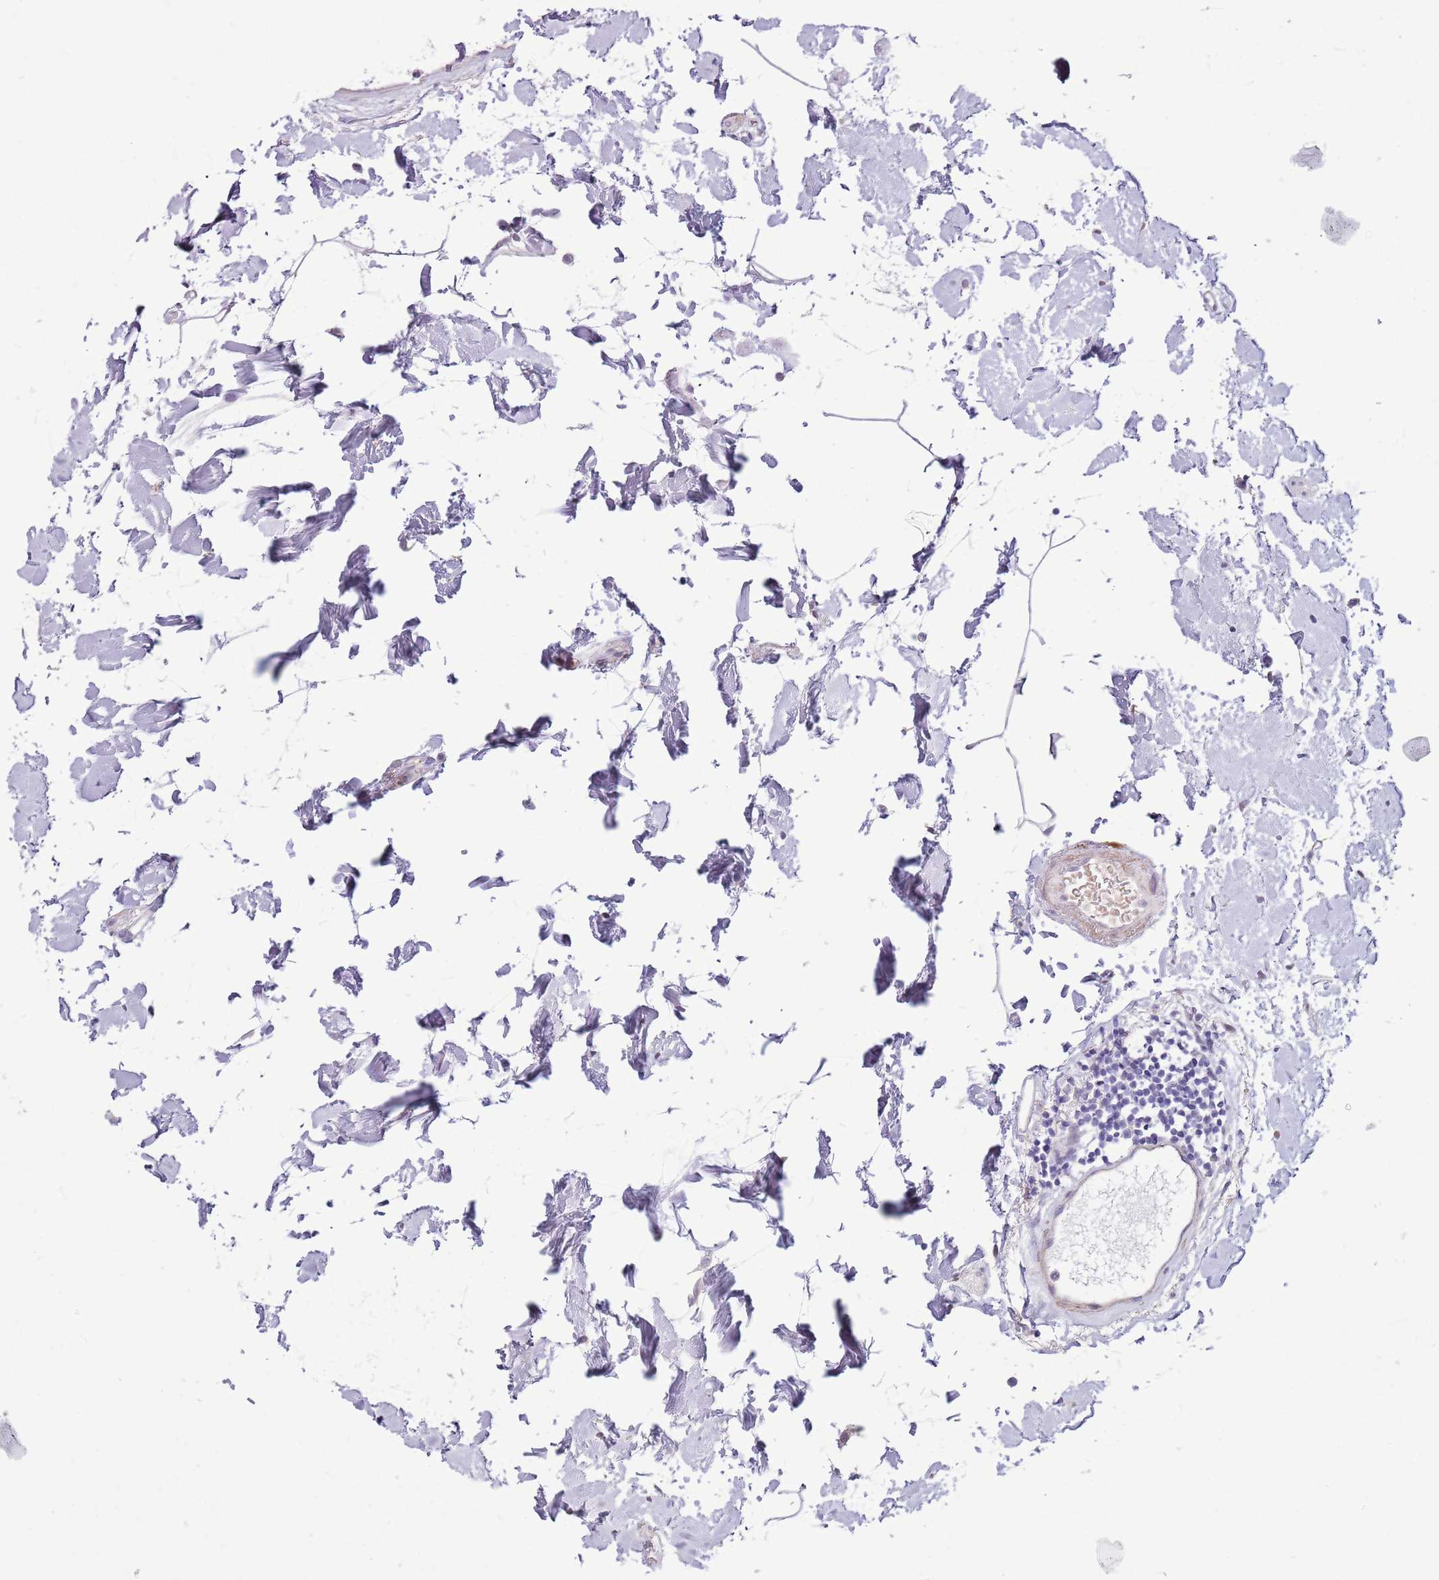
{"staining": {"intensity": "weak", "quantity": ">75%", "location": "cytoplasmic/membranous"}, "tissue": "colon", "cell_type": "Endothelial cells", "image_type": "normal", "snomed": [{"axis": "morphology", "description": "Normal tissue, NOS"}, {"axis": "topography", "description": "Colon"}], "caption": "Immunohistochemical staining of unremarkable colon displays >75% levels of weak cytoplasmic/membranous protein staining in approximately >75% of endothelial cells.", "gene": "SLC7A14", "patient": {"sex": "female", "age": 84}}